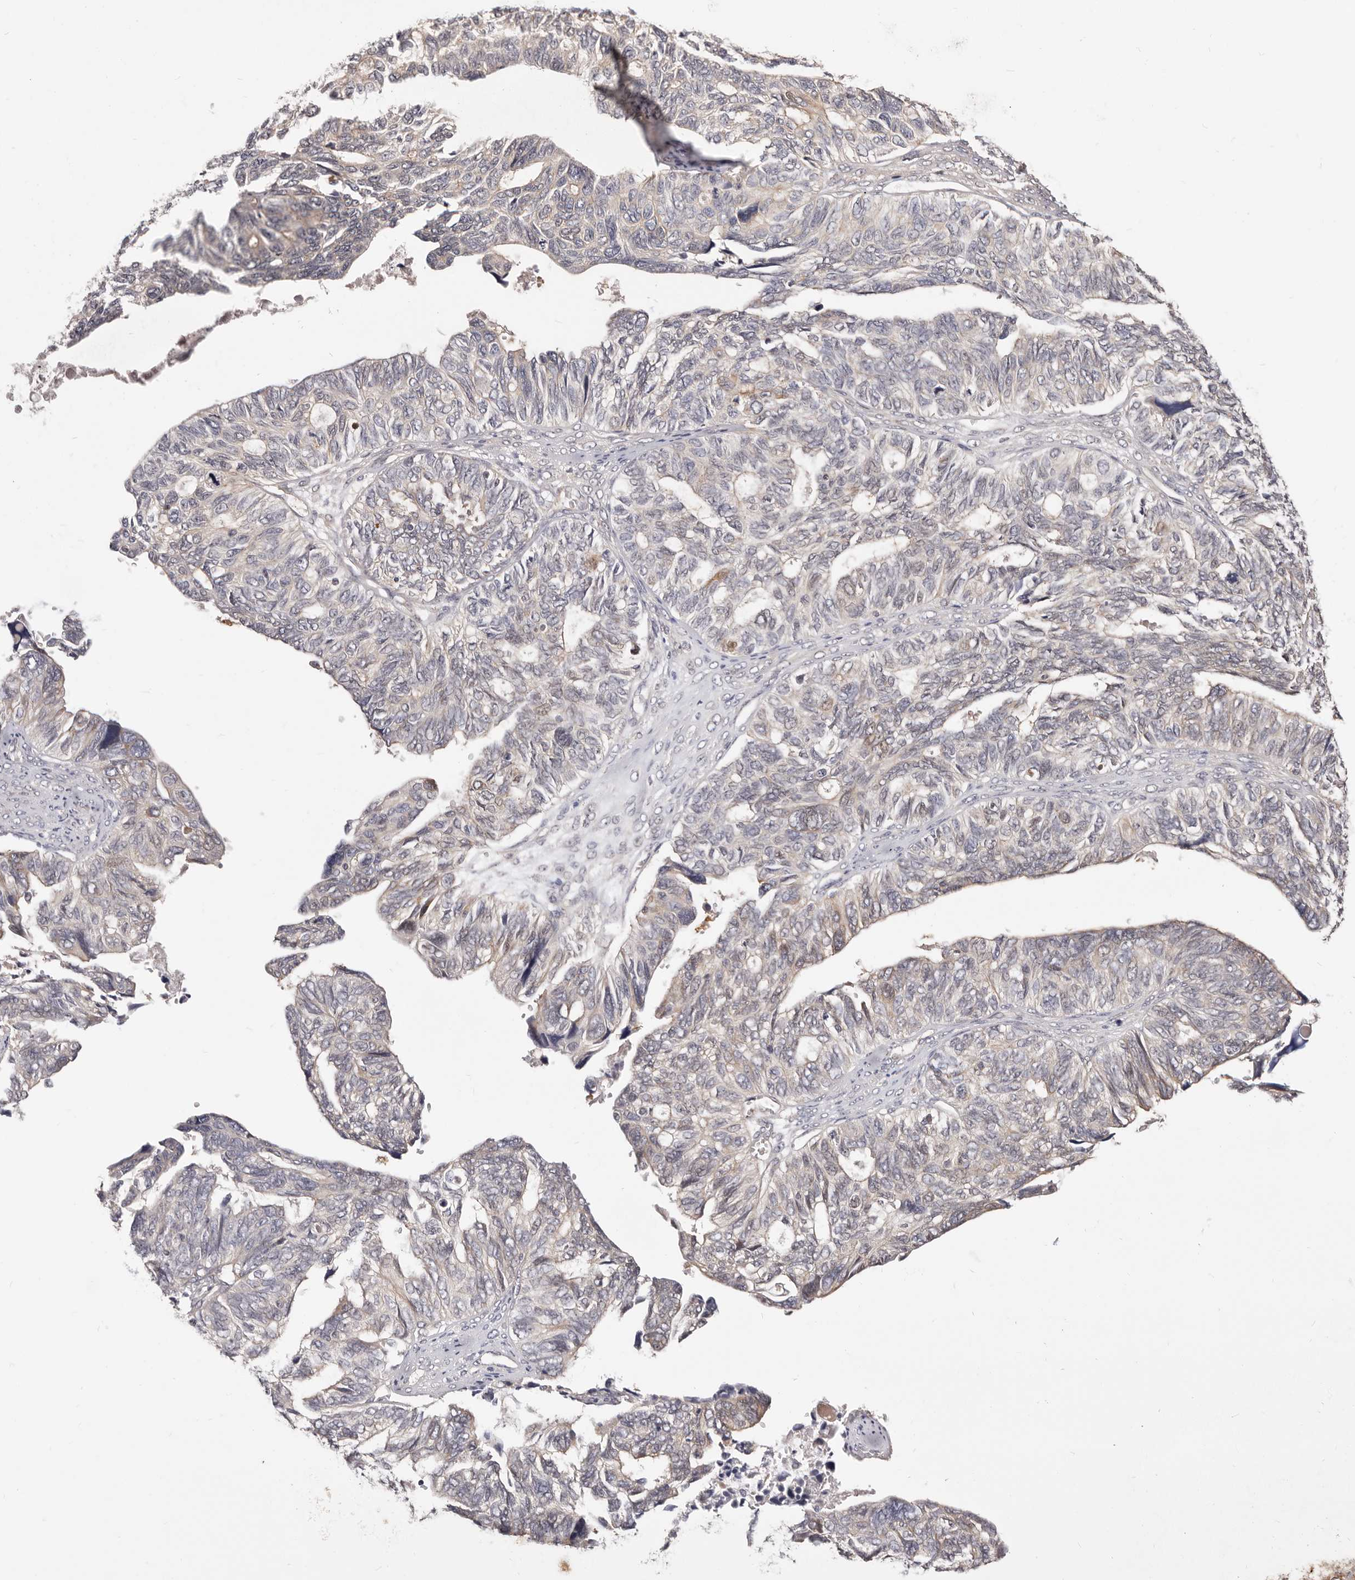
{"staining": {"intensity": "weak", "quantity": "<25%", "location": "cytoplasmic/membranous"}, "tissue": "ovarian cancer", "cell_type": "Tumor cells", "image_type": "cancer", "snomed": [{"axis": "morphology", "description": "Cystadenocarcinoma, serous, NOS"}, {"axis": "topography", "description": "Ovary"}], "caption": "Protein analysis of ovarian serous cystadenocarcinoma displays no significant expression in tumor cells.", "gene": "GPATCH4", "patient": {"sex": "female", "age": 79}}